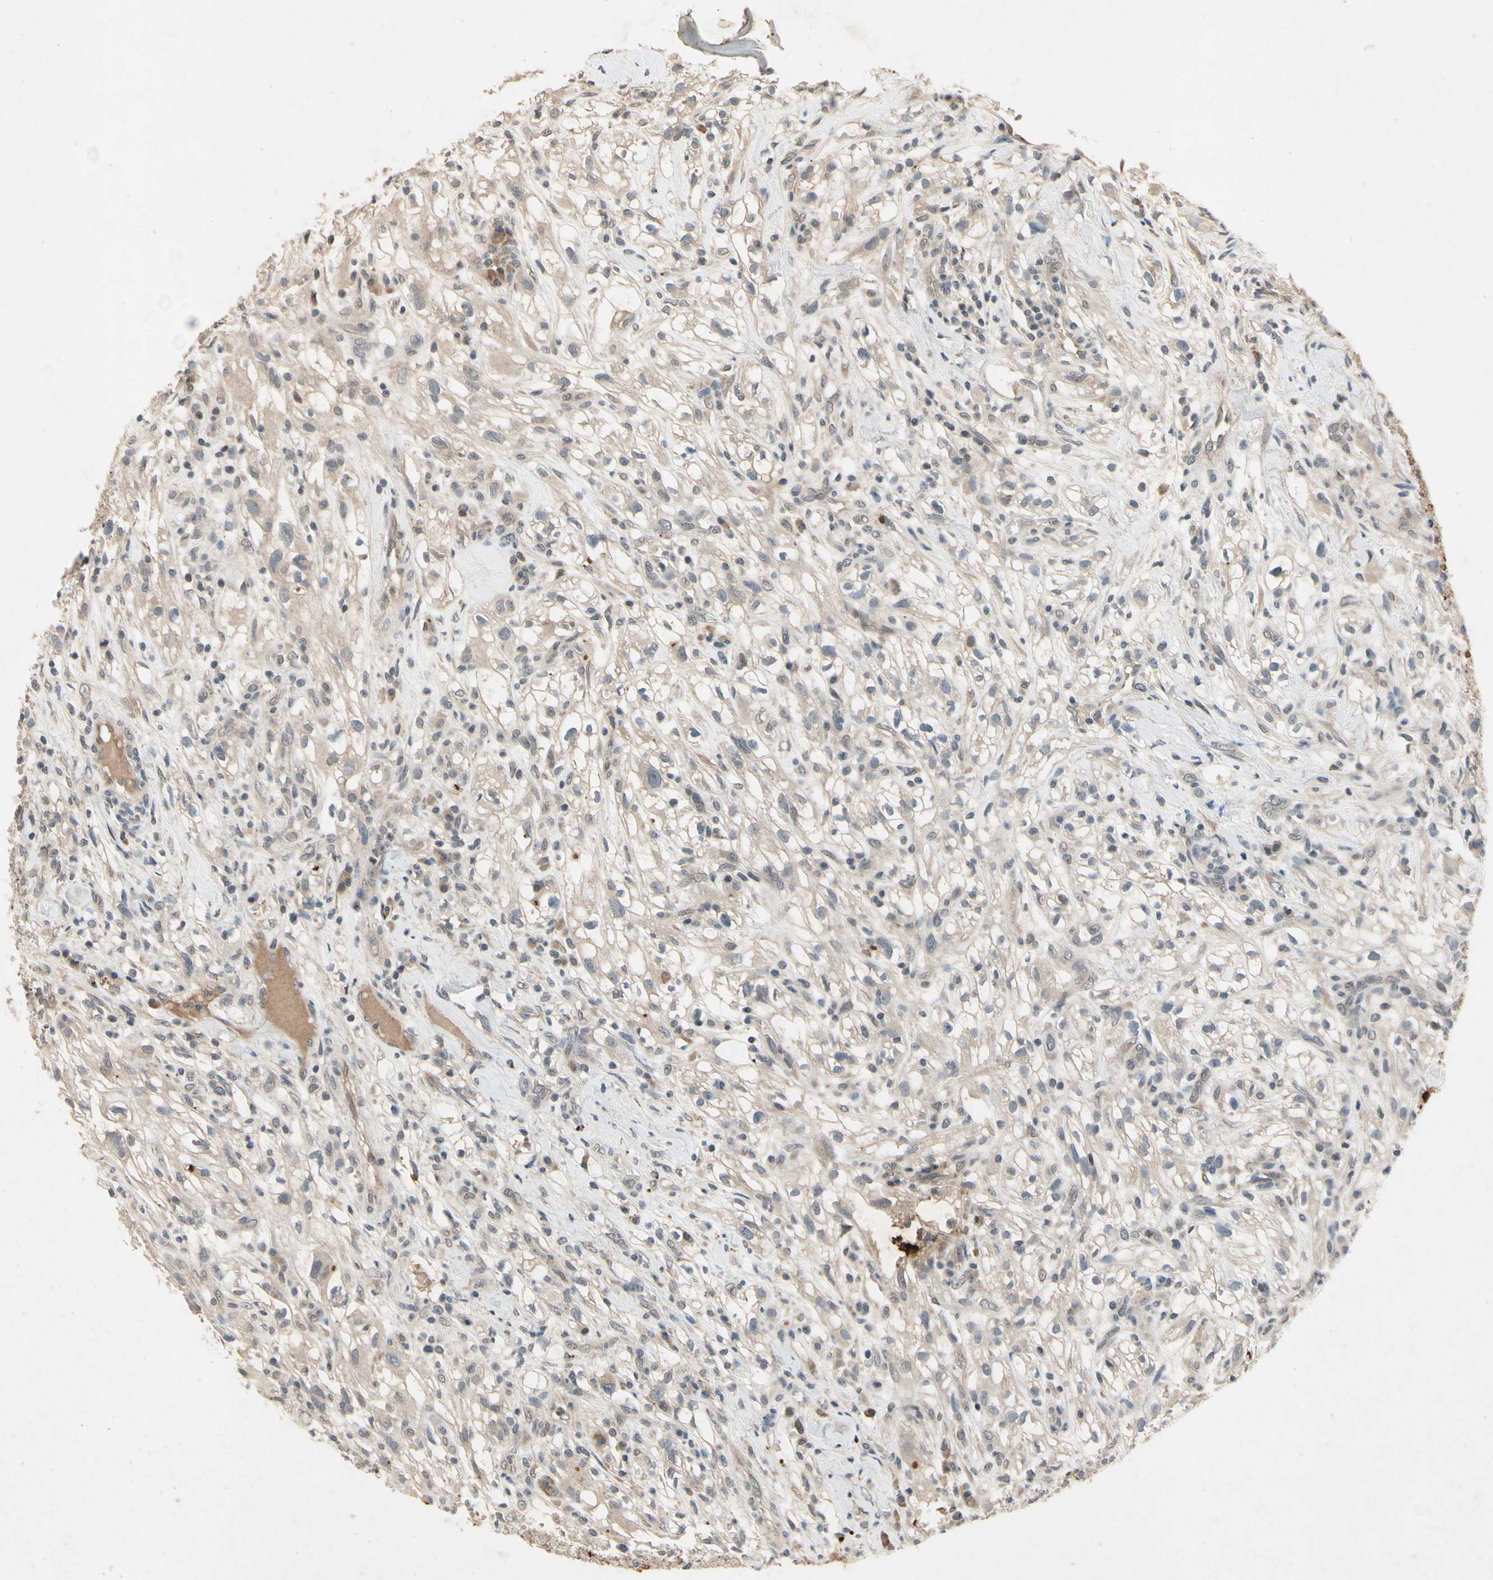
{"staining": {"intensity": "weak", "quantity": "25%-75%", "location": "cytoplasmic/membranous"}, "tissue": "renal cancer", "cell_type": "Tumor cells", "image_type": "cancer", "snomed": [{"axis": "morphology", "description": "Adenocarcinoma, NOS"}, {"axis": "topography", "description": "Kidney"}], "caption": "Protein expression analysis of human adenocarcinoma (renal) reveals weak cytoplasmic/membranous positivity in approximately 25%-75% of tumor cells.", "gene": "DPY19L3", "patient": {"sex": "female", "age": 60}}